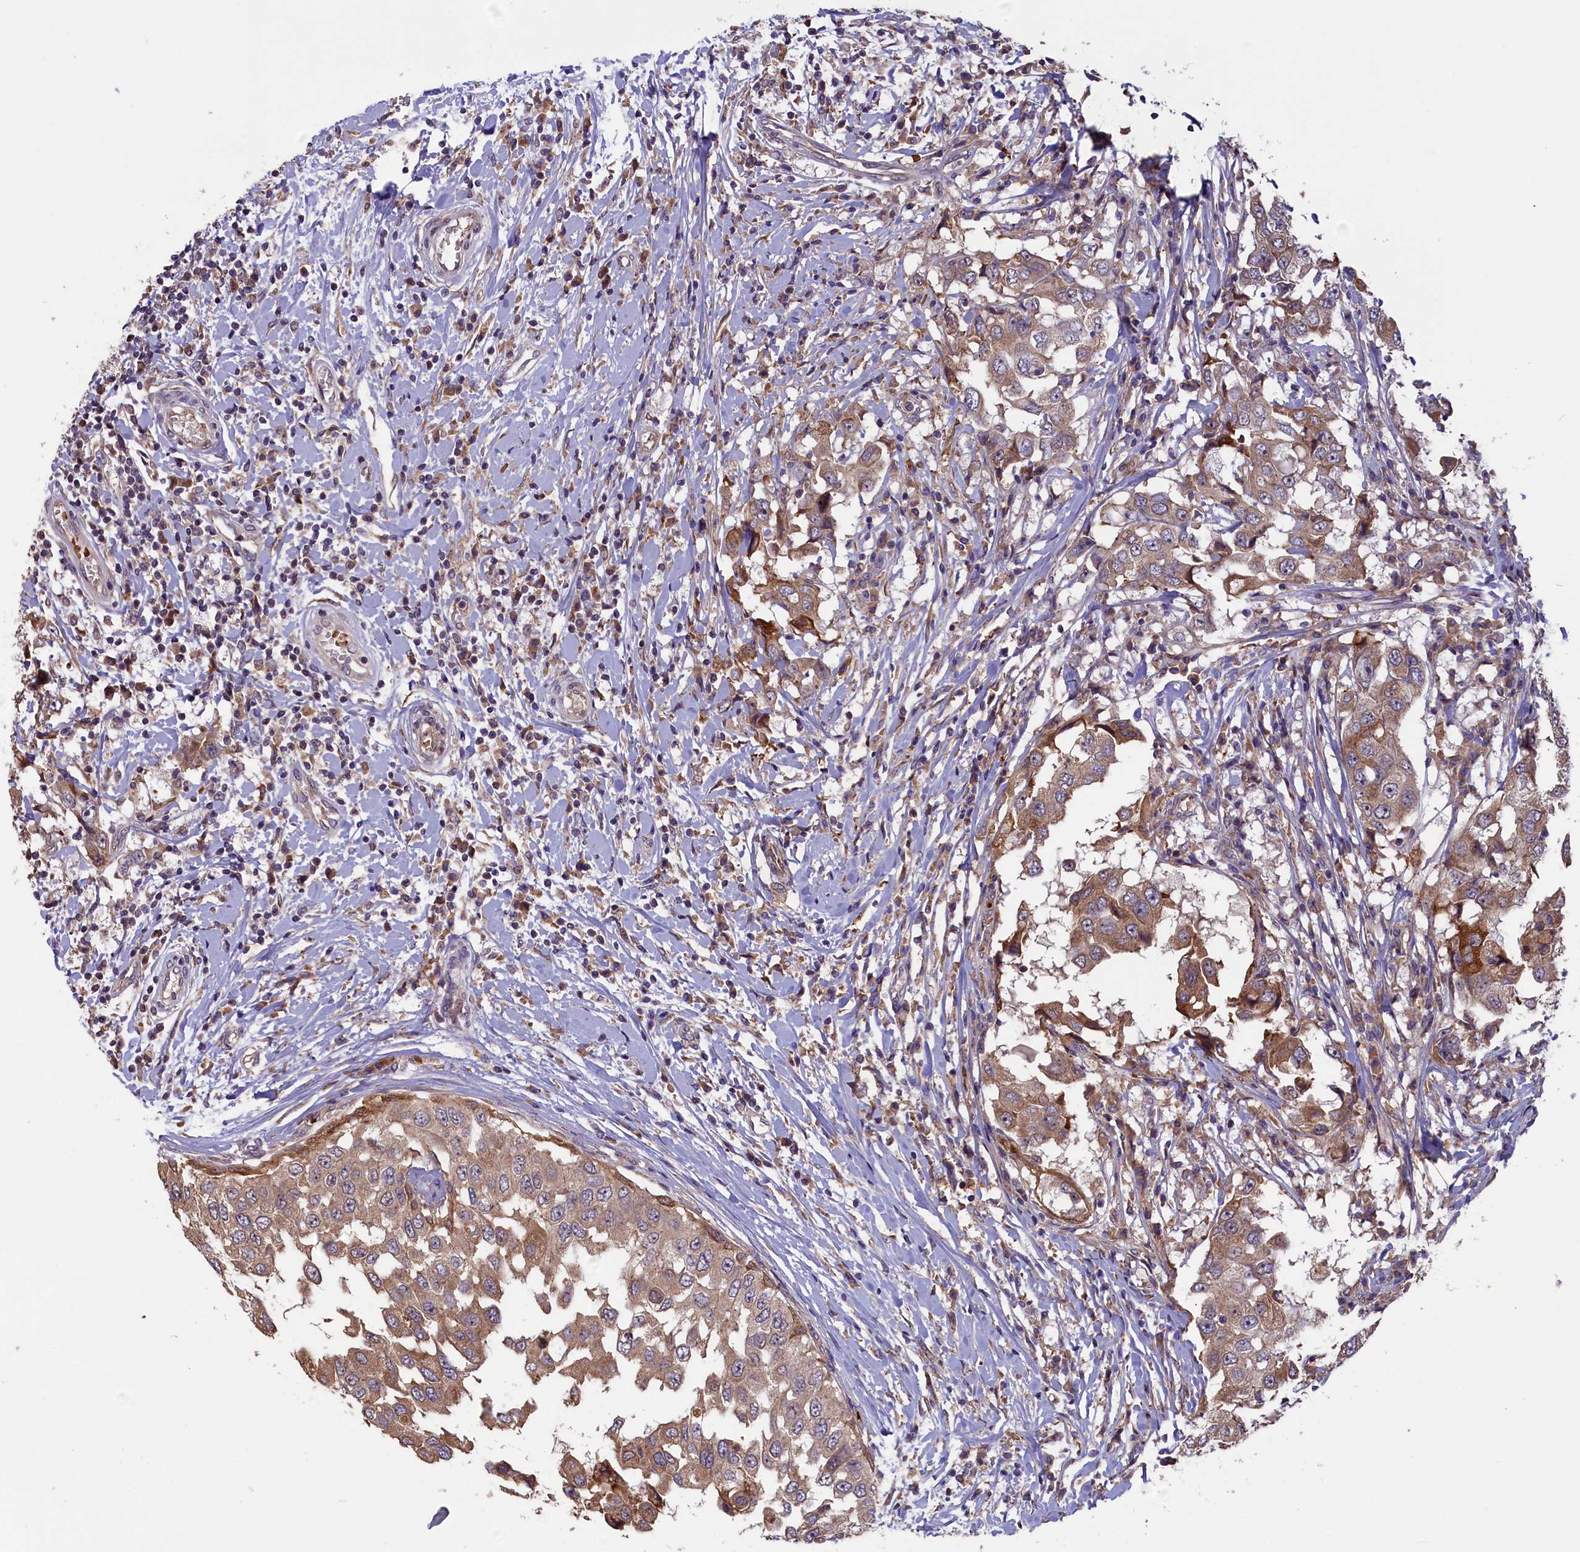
{"staining": {"intensity": "moderate", "quantity": ">75%", "location": "cytoplasmic/membranous"}, "tissue": "breast cancer", "cell_type": "Tumor cells", "image_type": "cancer", "snomed": [{"axis": "morphology", "description": "Duct carcinoma"}, {"axis": "topography", "description": "Breast"}], "caption": "IHC (DAB (3,3'-diaminobenzidine)) staining of intraductal carcinoma (breast) demonstrates moderate cytoplasmic/membranous protein staining in approximately >75% of tumor cells.", "gene": "CCDC9B", "patient": {"sex": "female", "age": 27}}